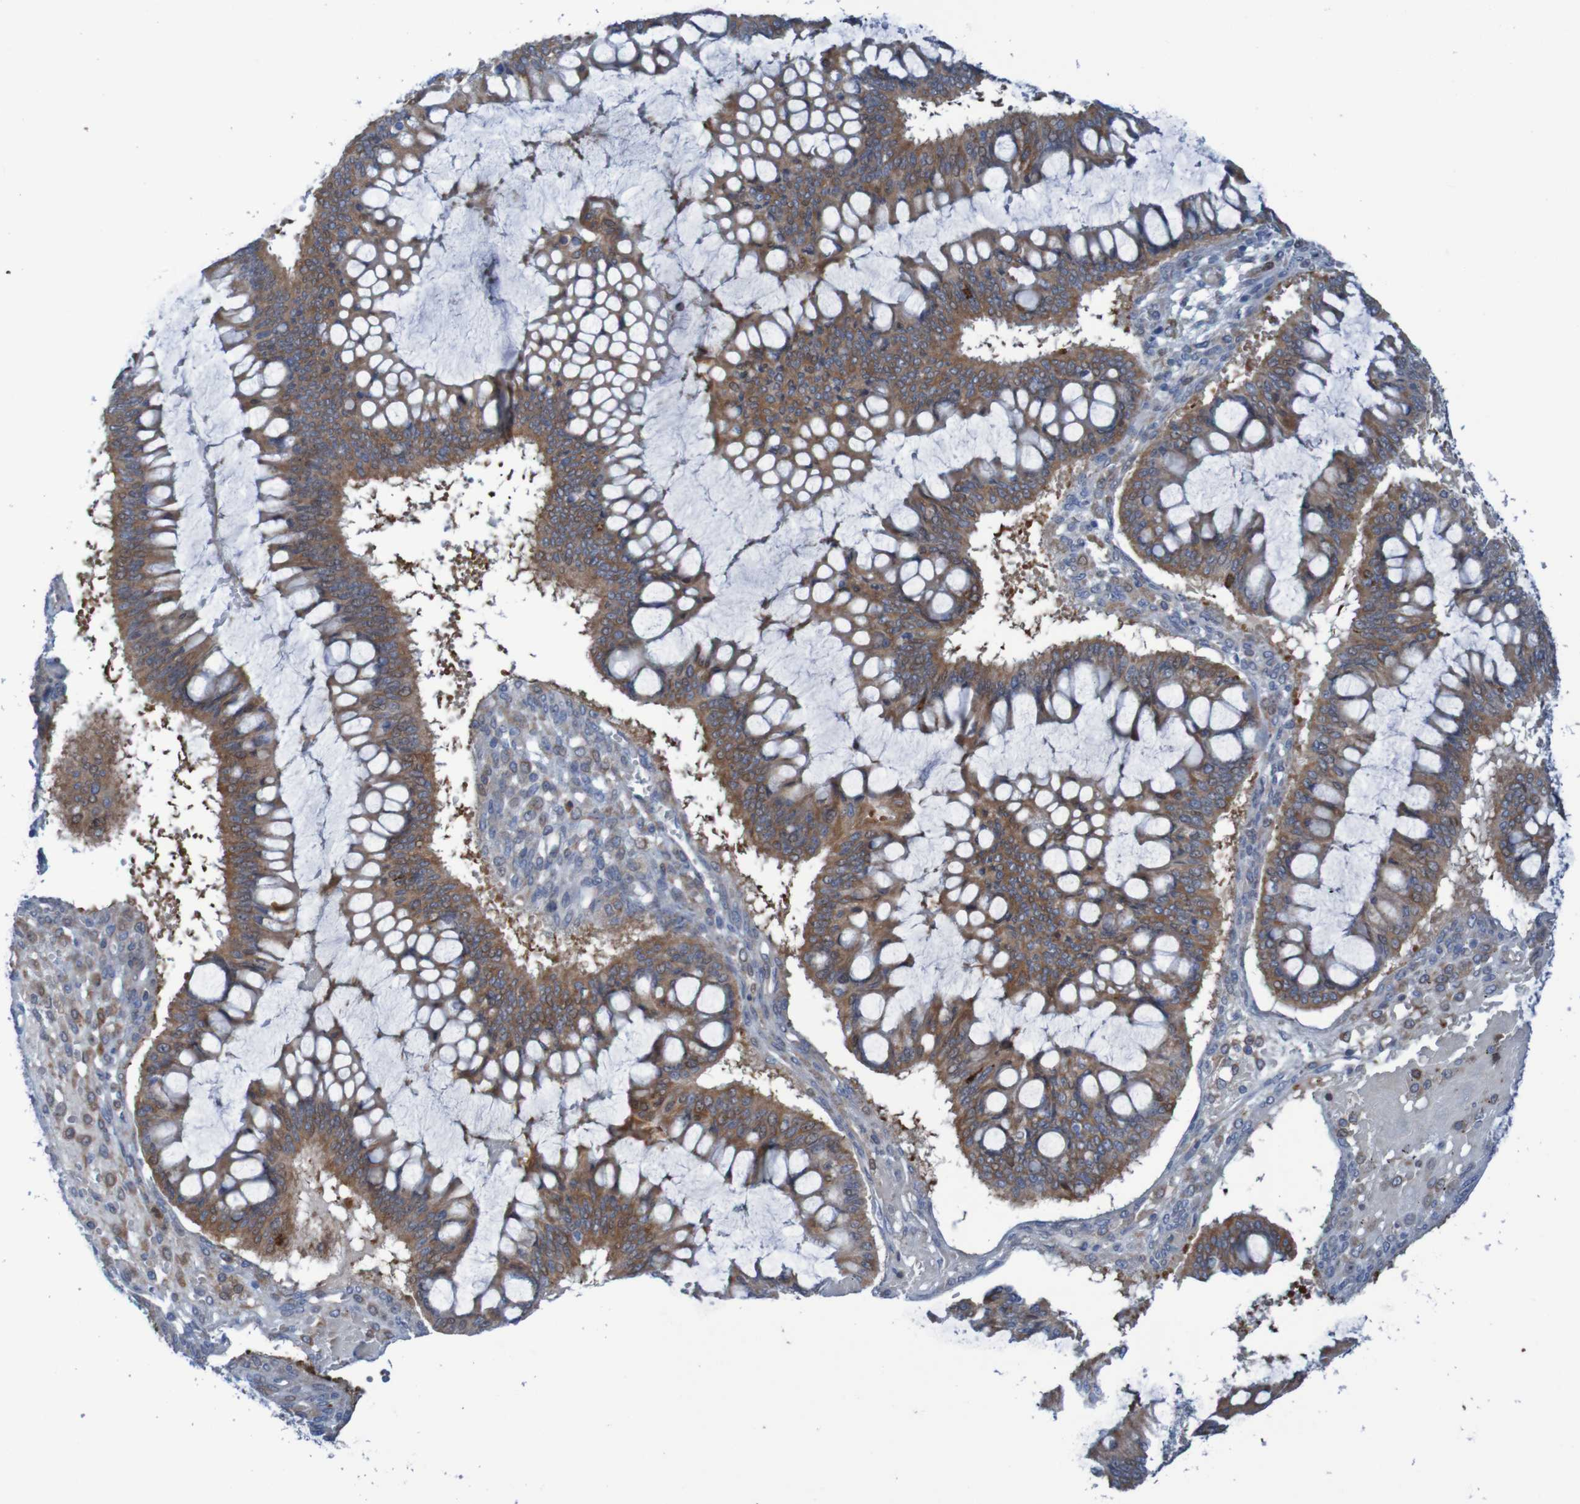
{"staining": {"intensity": "strong", "quantity": ">75%", "location": "cytoplasmic/membranous"}, "tissue": "ovarian cancer", "cell_type": "Tumor cells", "image_type": "cancer", "snomed": [{"axis": "morphology", "description": "Cystadenocarcinoma, mucinous, NOS"}, {"axis": "topography", "description": "Ovary"}], "caption": "Immunohistochemical staining of human mucinous cystadenocarcinoma (ovarian) shows high levels of strong cytoplasmic/membranous protein expression in about >75% of tumor cells. The staining was performed using DAB (3,3'-diaminobenzidine), with brown indicating positive protein expression. Nuclei are stained blue with hematoxylin.", "gene": "ANGPT4", "patient": {"sex": "female", "age": 73}}